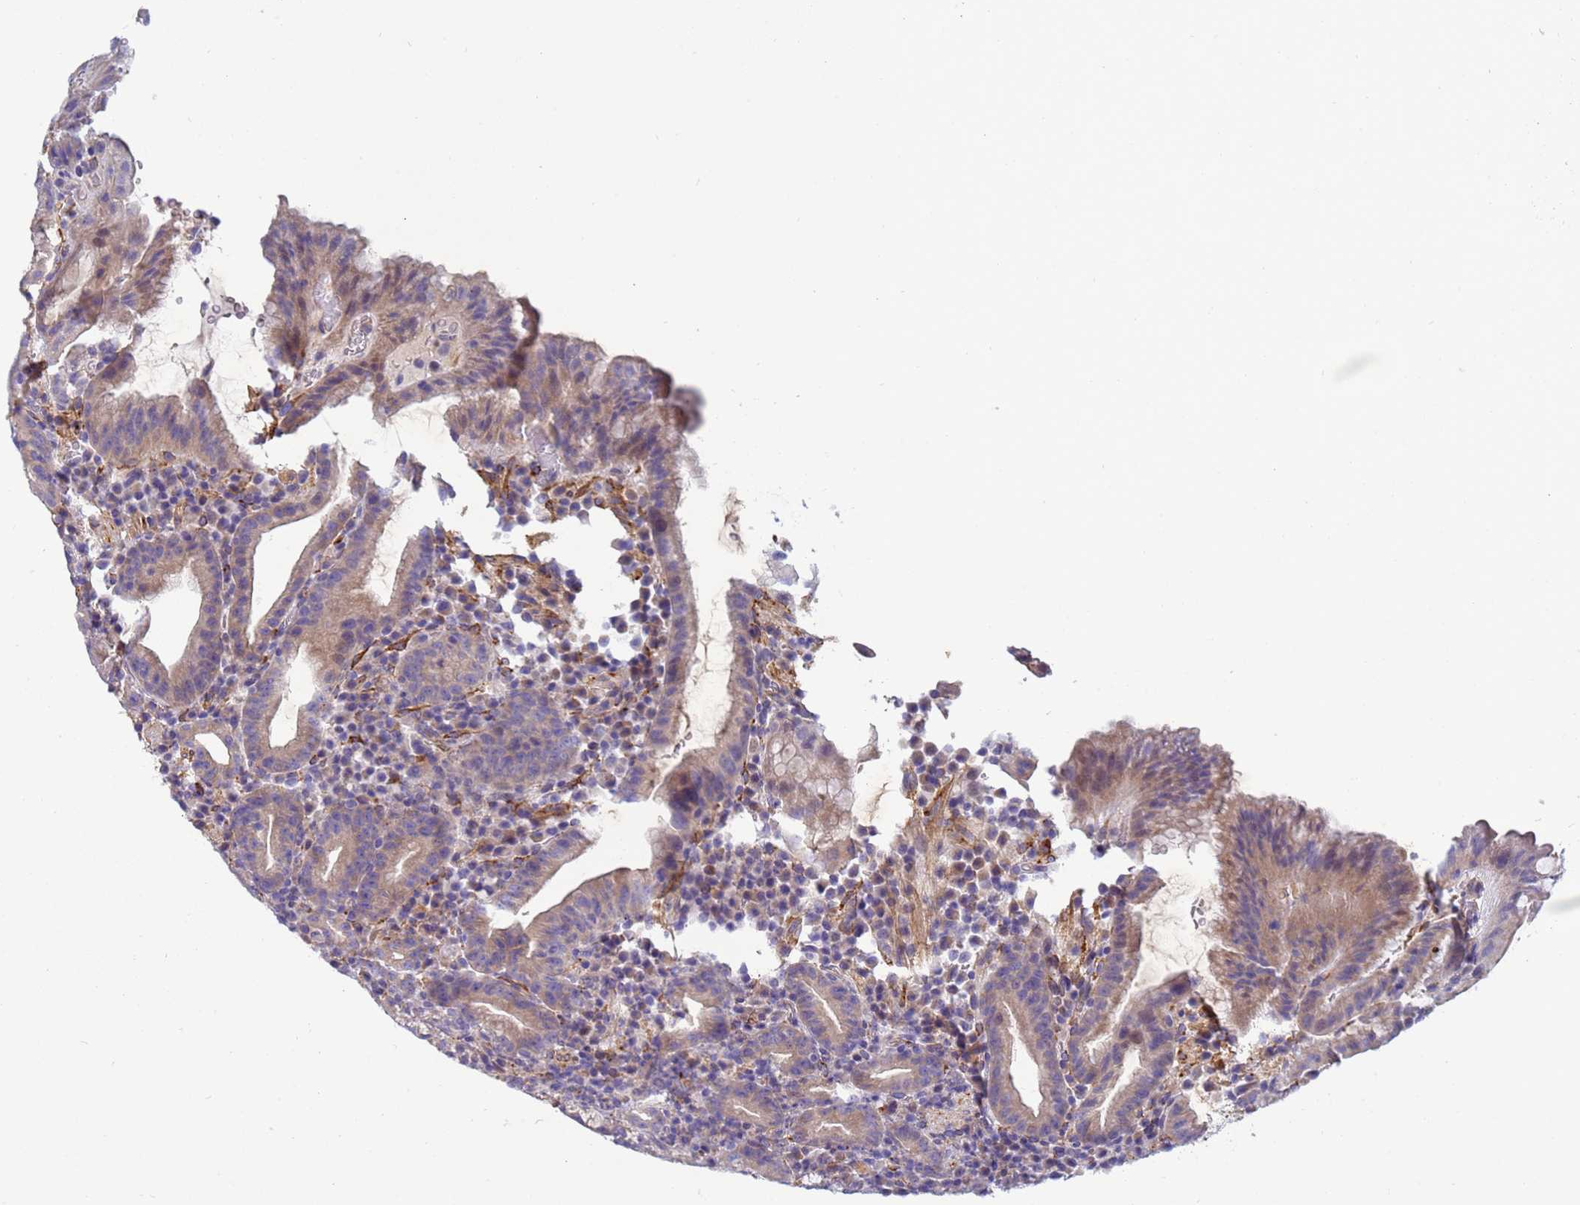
{"staining": {"intensity": "weak", "quantity": "25%-75%", "location": "cytoplasmic/membranous"}, "tissue": "stomach", "cell_type": "Glandular cells", "image_type": "normal", "snomed": [{"axis": "morphology", "description": "Normal tissue, NOS"}, {"axis": "morphology", "description": "Inflammation, NOS"}, {"axis": "topography", "description": "Stomach"}], "caption": "Human stomach stained for a protein (brown) reveals weak cytoplasmic/membranous positive staining in about 25%-75% of glandular cells.", "gene": "TRPC6", "patient": {"sex": "male", "age": 79}}